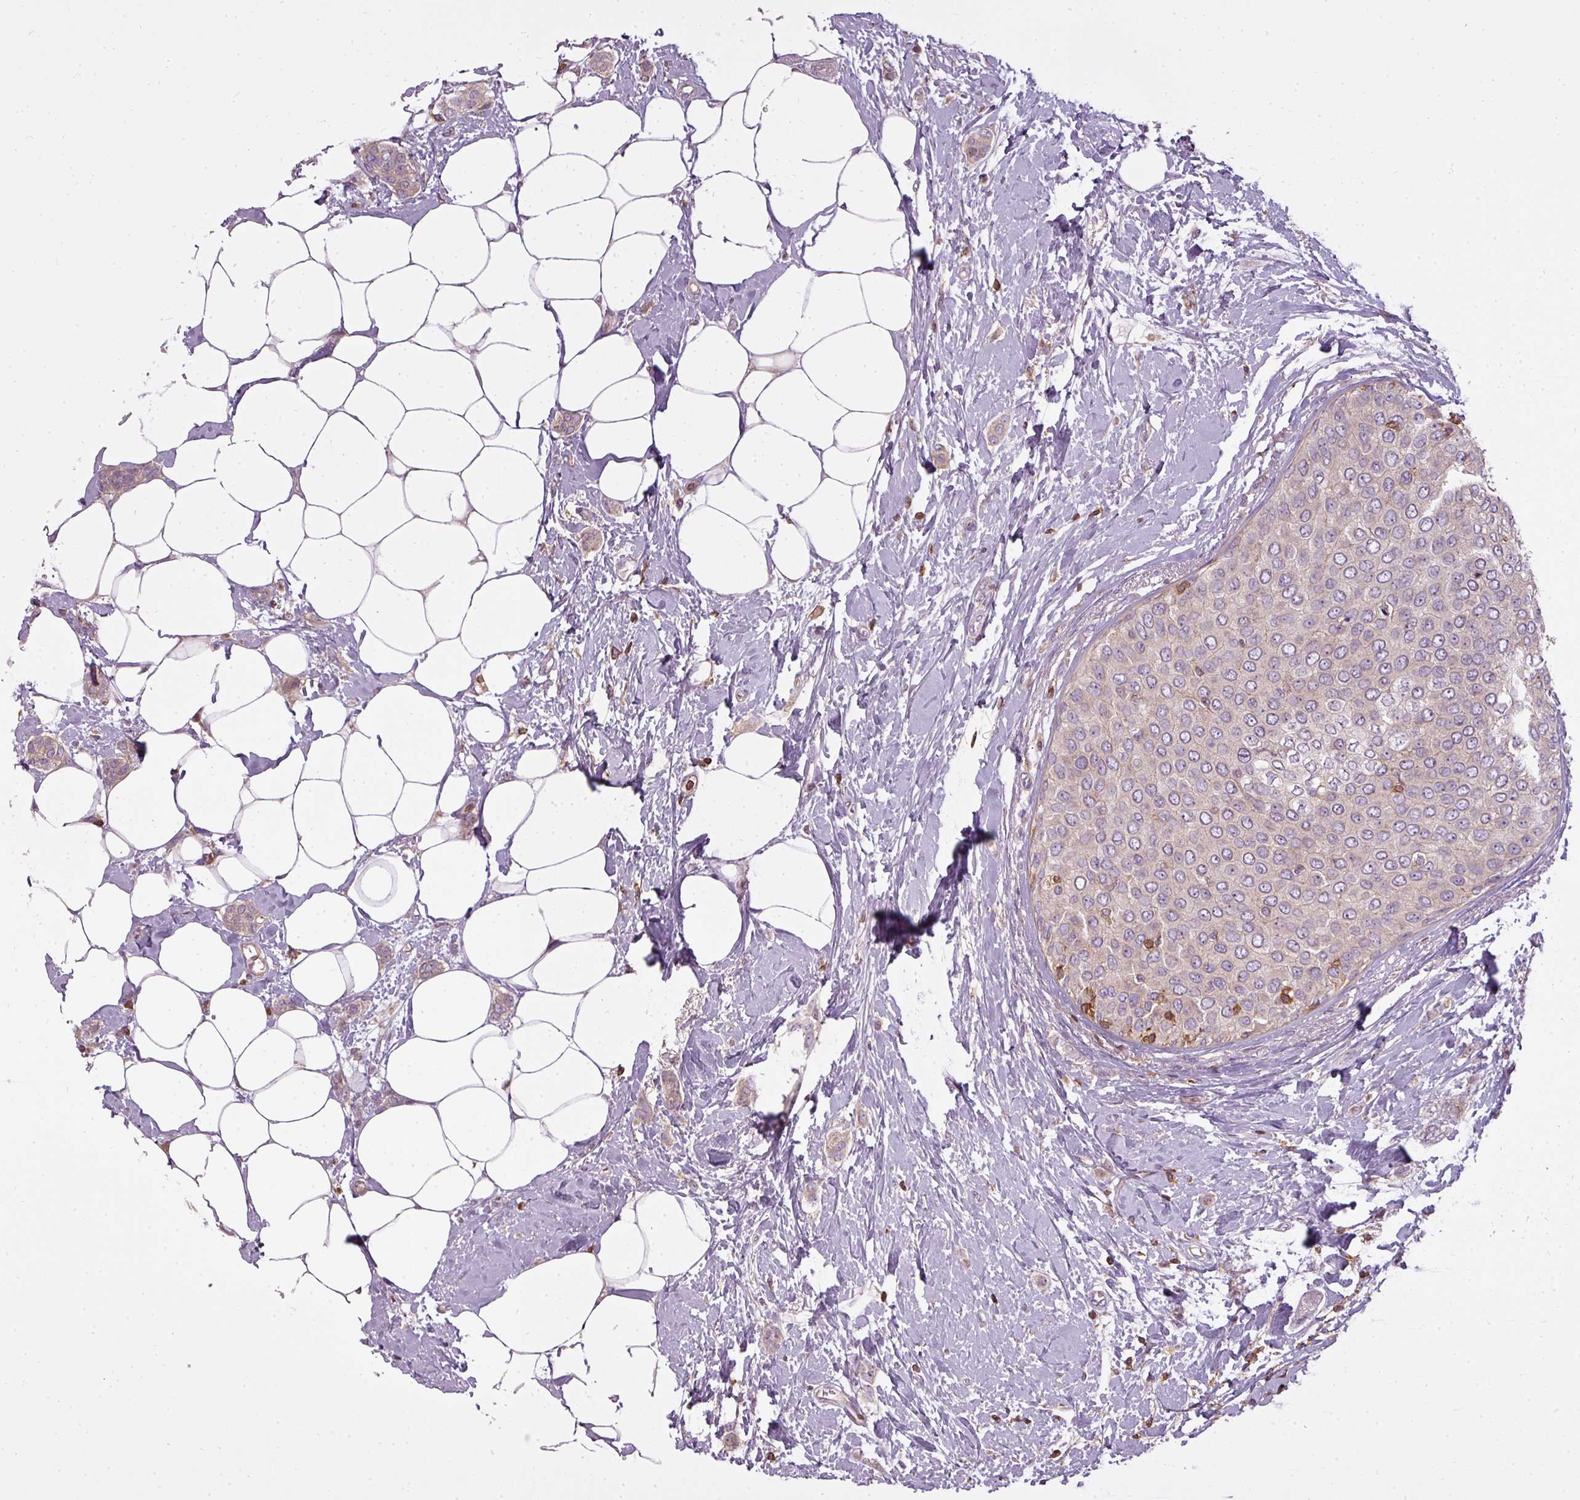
{"staining": {"intensity": "negative", "quantity": "none", "location": "none"}, "tissue": "breast cancer", "cell_type": "Tumor cells", "image_type": "cancer", "snomed": [{"axis": "morphology", "description": "Duct carcinoma"}, {"axis": "topography", "description": "Breast"}], "caption": "Image shows no protein positivity in tumor cells of invasive ductal carcinoma (breast) tissue.", "gene": "STK4", "patient": {"sex": "female", "age": 72}}